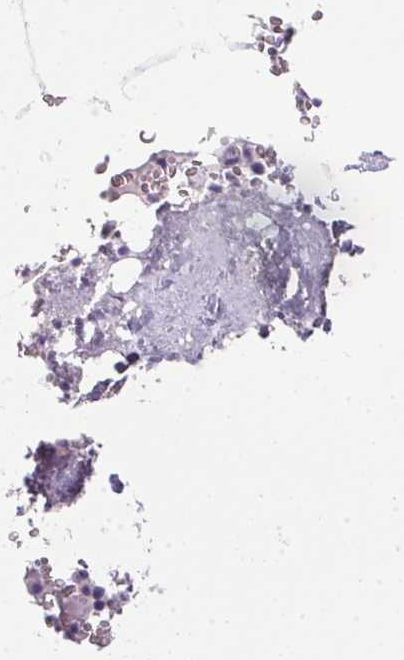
{"staining": {"intensity": "negative", "quantity": "none", "location": "none"}, "tissue": "bone marrow", "cell_type": "Hematopoietic cells", "image_type": "normal", "snomed": [{"axis": "morphology", "description": "Normal tissue, NOS"}, {"axis": "topography", "description": "Bone marrow"}], "caption": "High power microscopy histopathology image of an IHC histopathology image of unremarkable bone marrow, revealing no significant positivity in hematopoietic cells.", "gene": "AQP5", "patient": {"sex": "male", "age": 54}}